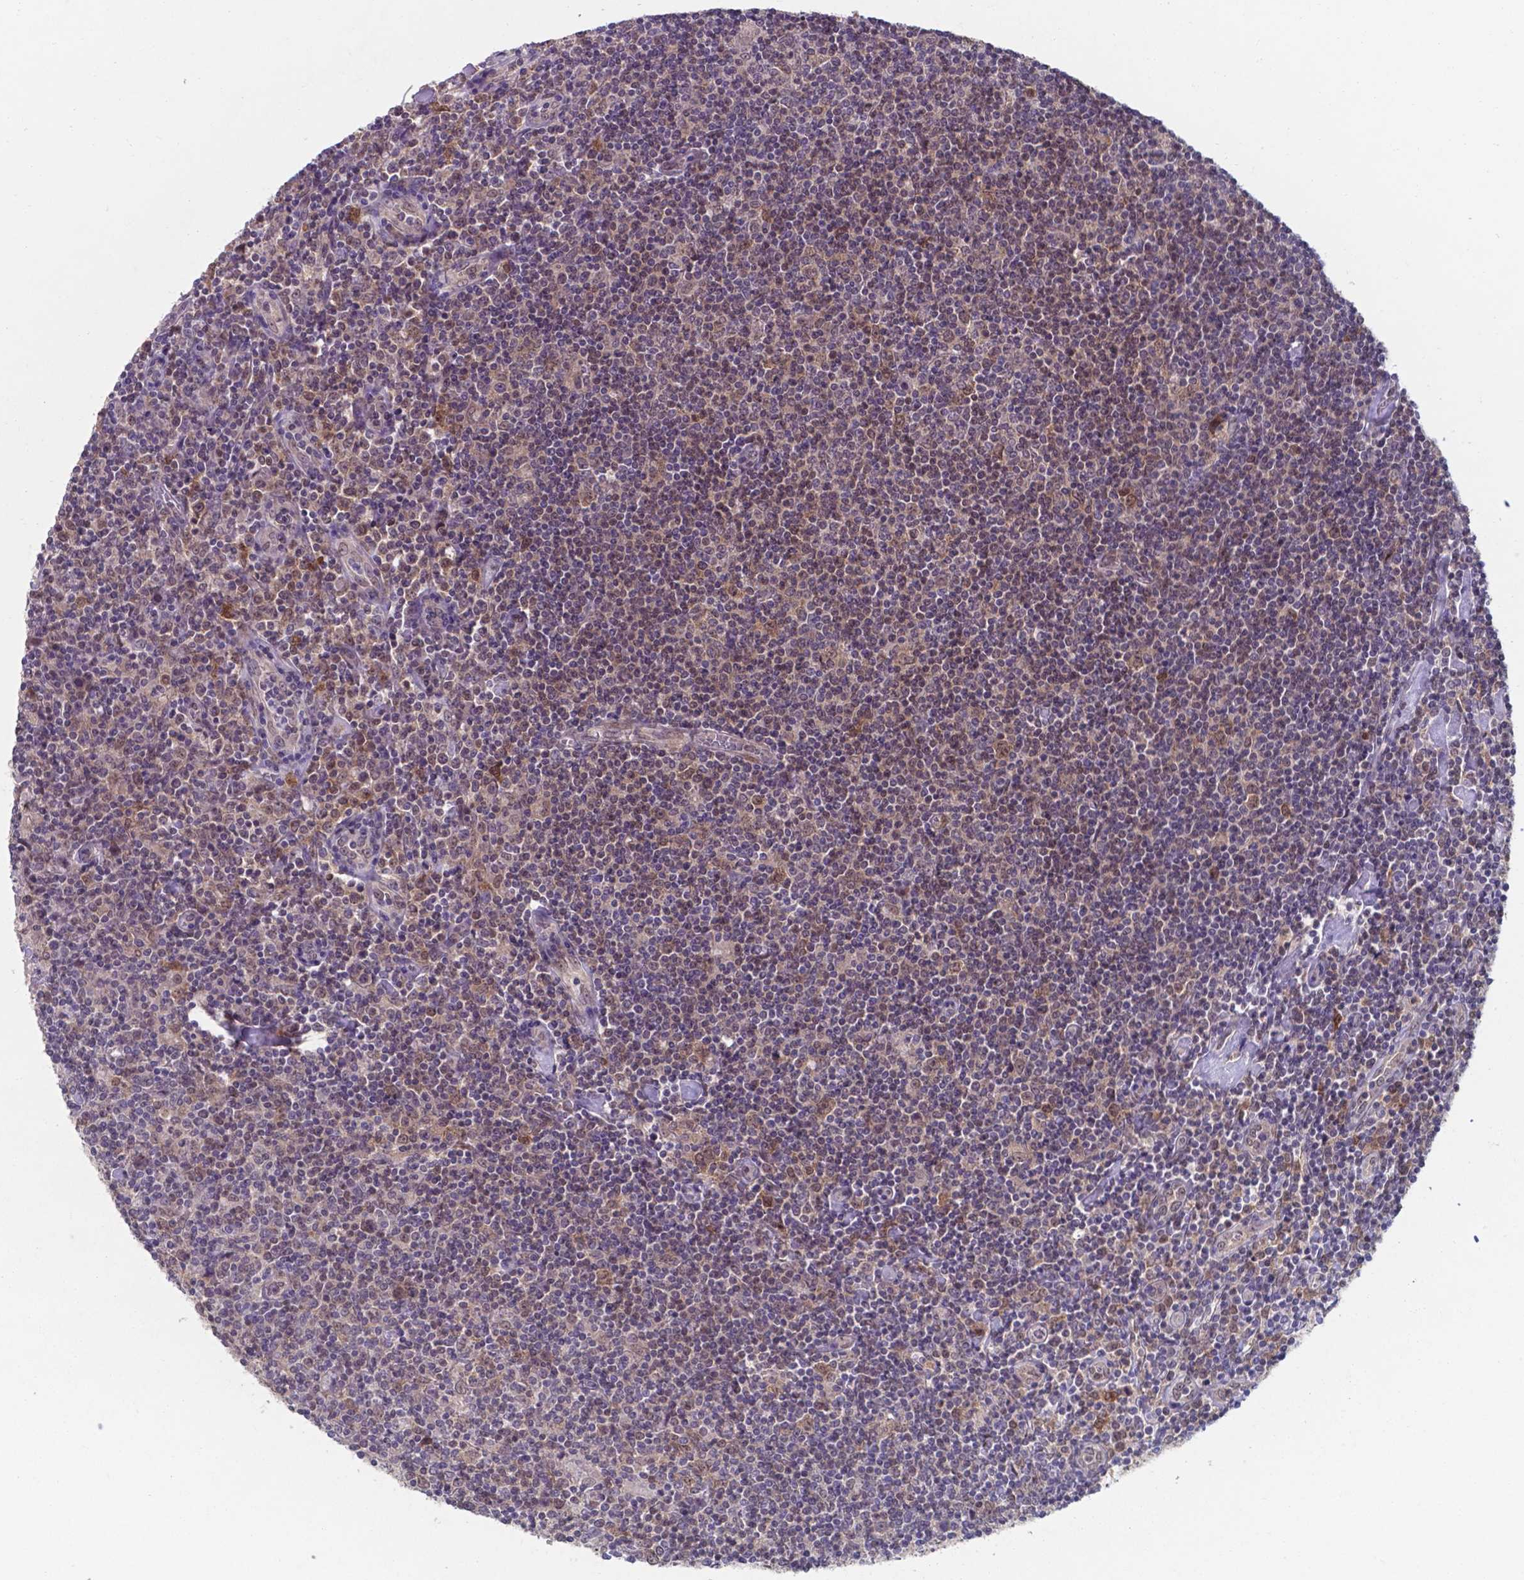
{"staining": {"intensity": "negative", "quantity": "none", "location": "none"}, "tissue": "lymphoma", "cell_type": "Tumor cells", "image_type": "cancer", "snomed": [{"axis": "morphology", "description": "Hodgkin's disease, NOS"}, {"axis": "topography", "description": "Lymph node"}], "caption": "Lymphoma was stained to show a protein in brown. There is no significant positivity in tumor cells.", "gene": "UBE2E2", "patient": {"sex": "male", "age": 40}}